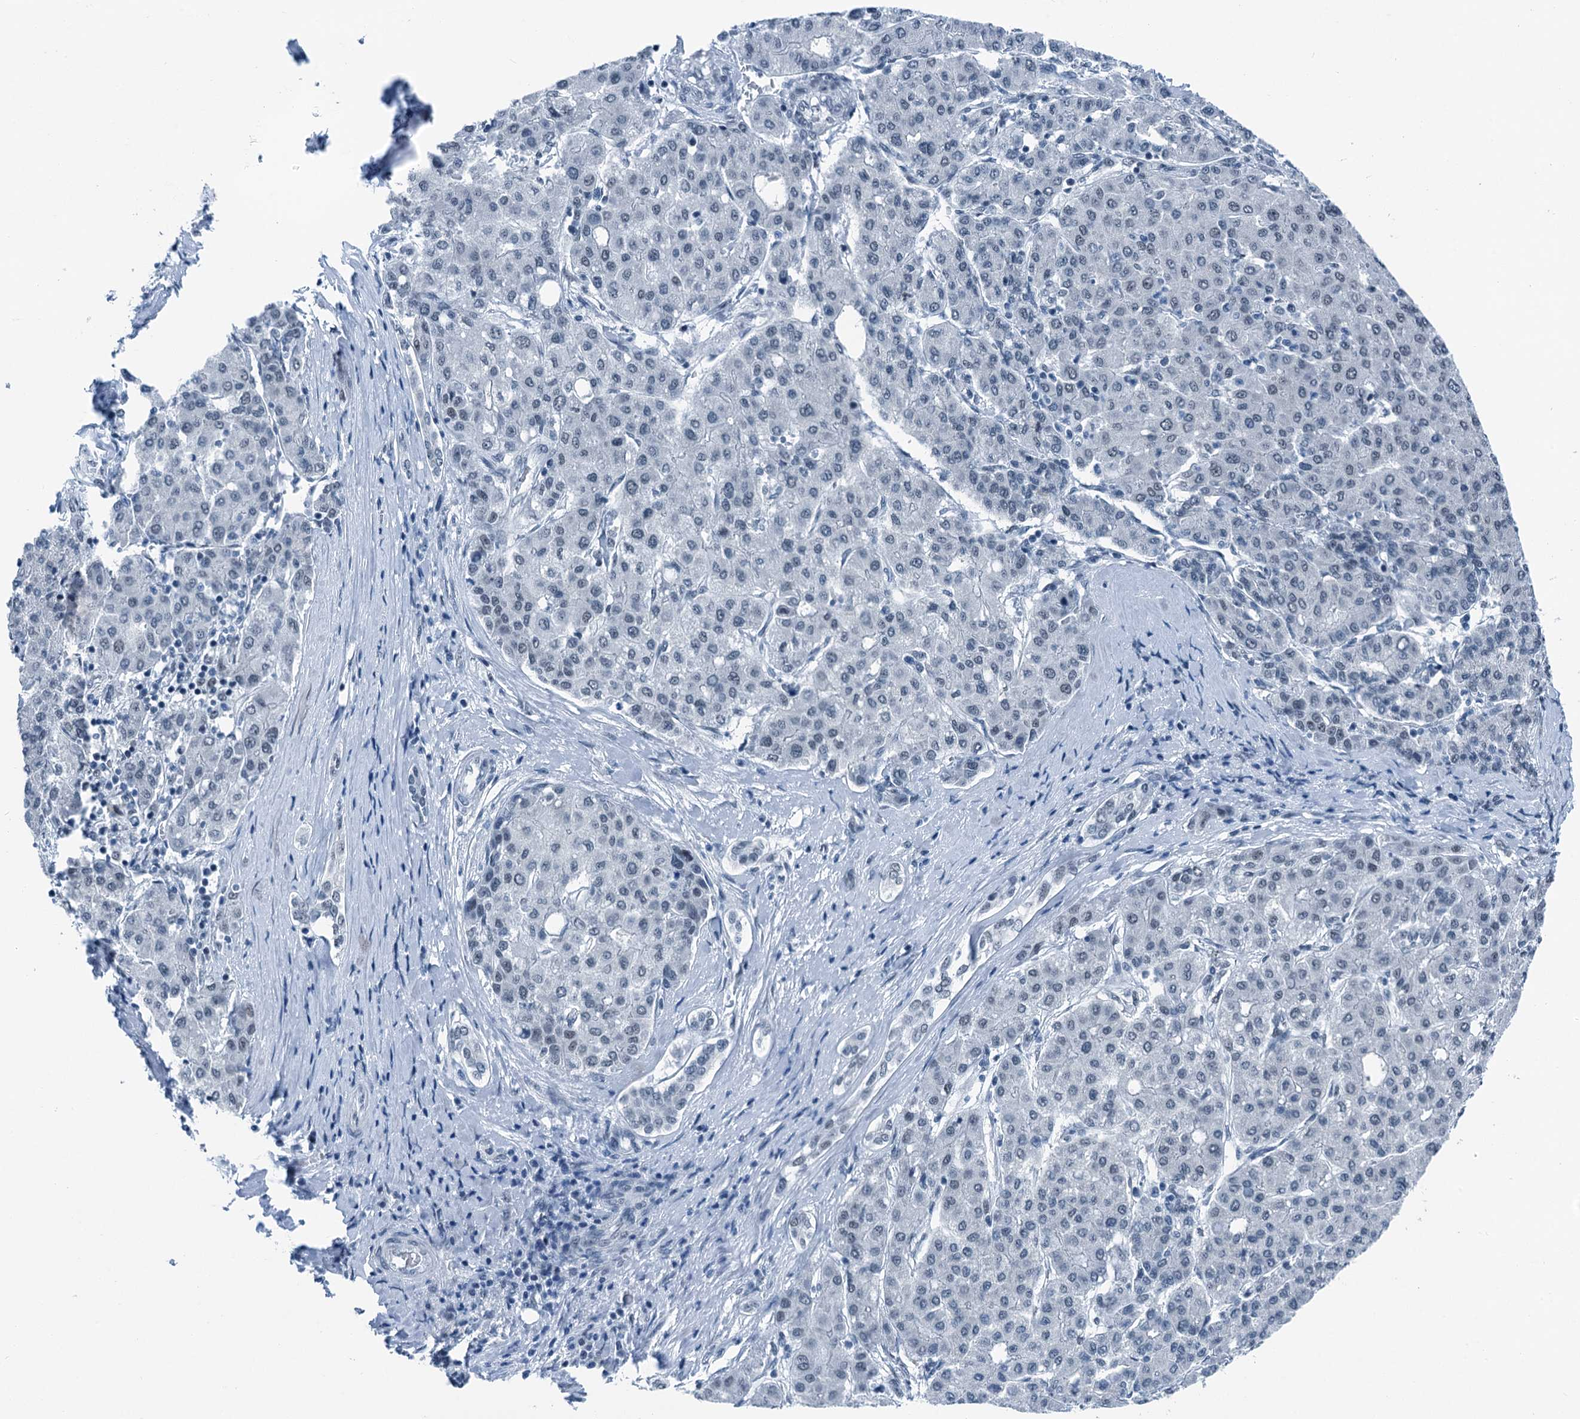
{"staining": {"intensity": "negative", "quantity": "none", "location": "none"}, "tissue": "liver cancer", "cell_type": "Tumor cells", "image_type": "cancer", "snomed": [{"axis": "morphology", "description": "Carcinoma, Hepatocellular, NOS"}, {"axis": "topography", "description": "Liver"}], "caption": "Tumor cells show no significant positivity in hepatocellular carcinoma (liver).", "gene": "TRPT1", "patient": {"sex": "male", "age": 65}}